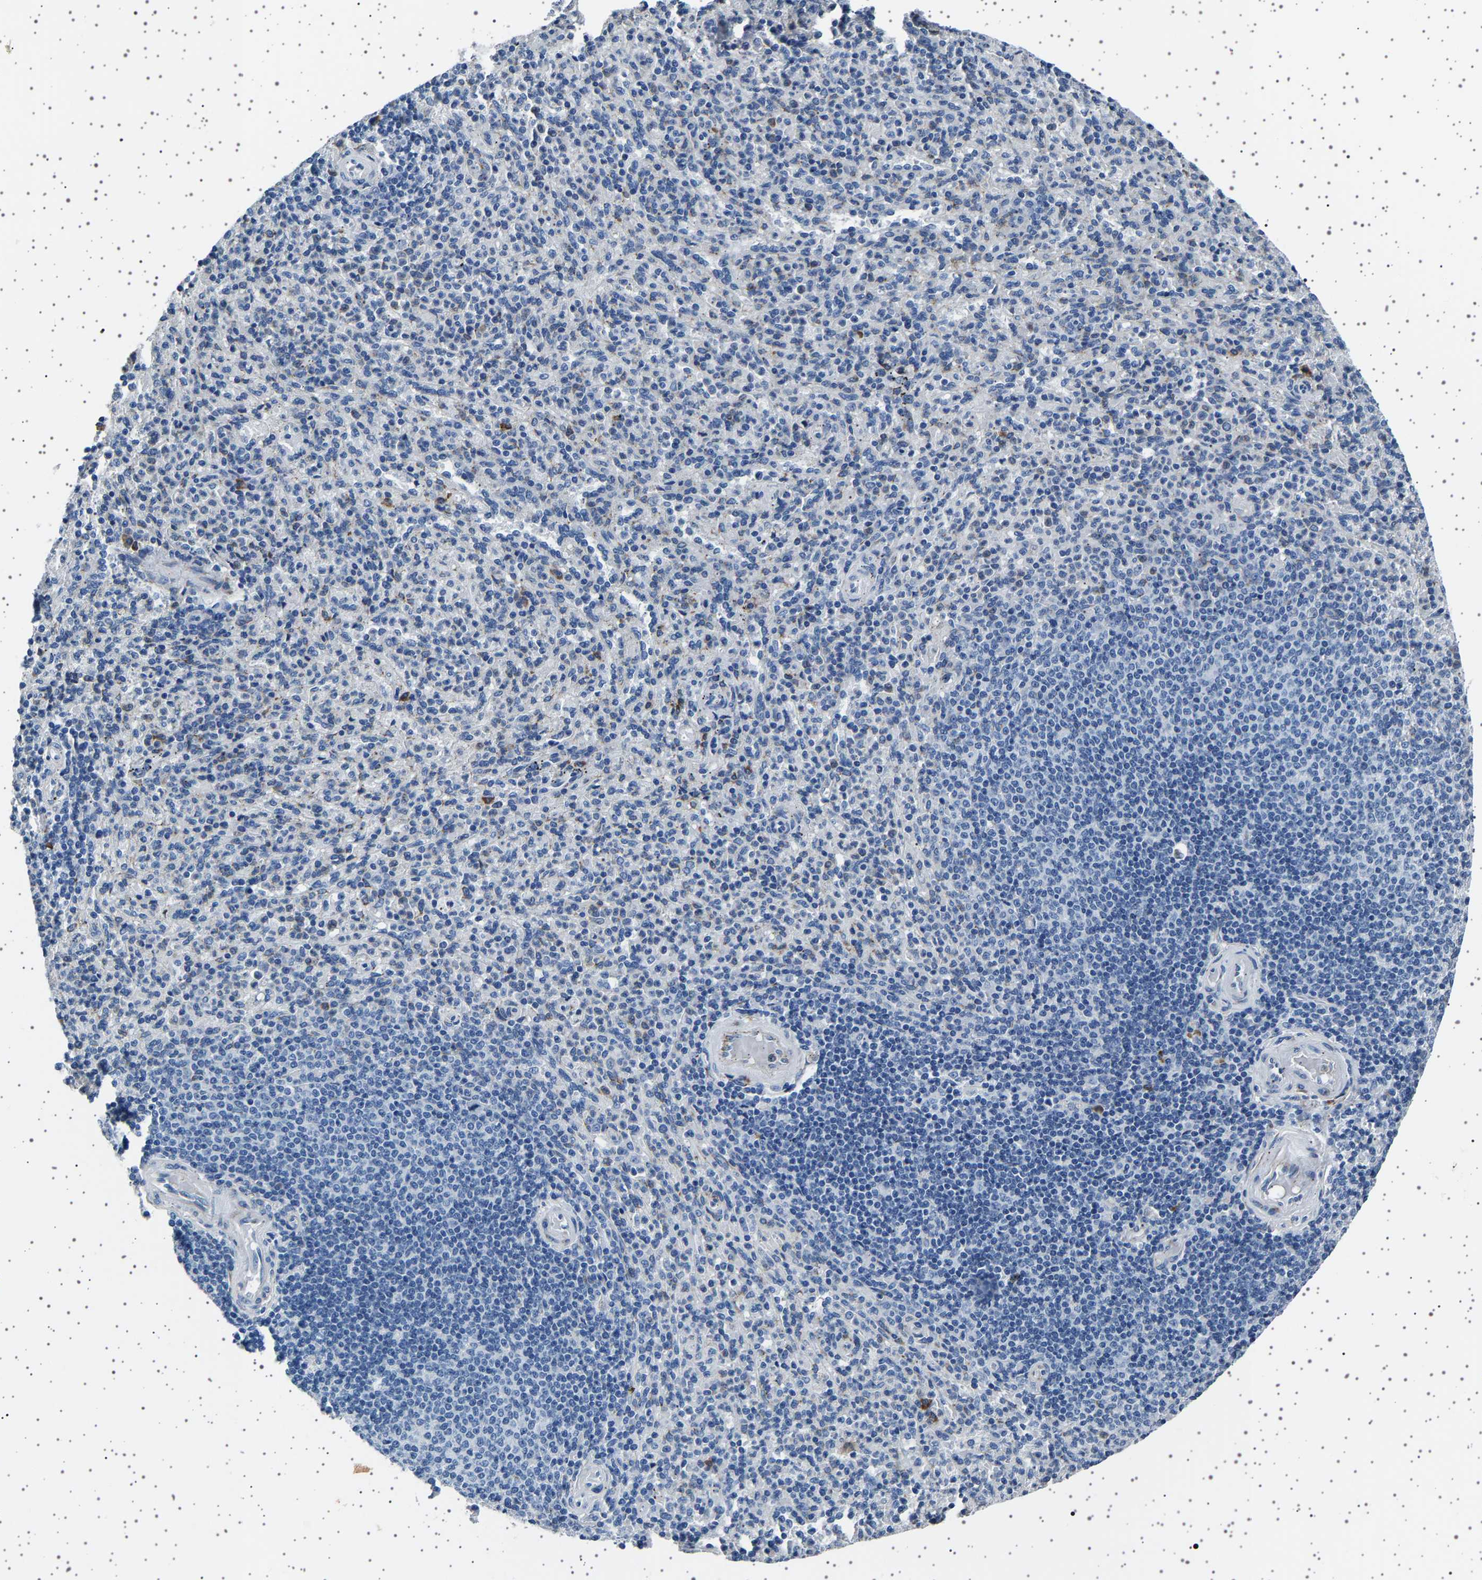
{"staining": {"intensity": "moderate", "quantity": "<25%", "location": "cytoplasmic/membranous"}, "tissue": "spleen", "cell_type": "Cells in red pulp", "image_type": "normal", "snomed": [{"axis": "morphology", "description": "Normal tissue, NOS"}, {"axis": "topography", "description": "Spleen"}], "caption": "Moderate cytoplasmic/membranous positivity for a protein is seen in about <25% of cells in red pulp of unremarkable spleen using immunohistochemistry (IHC).", "gene": "FTCD", "patient": {"sex": "male", "age": 36}}